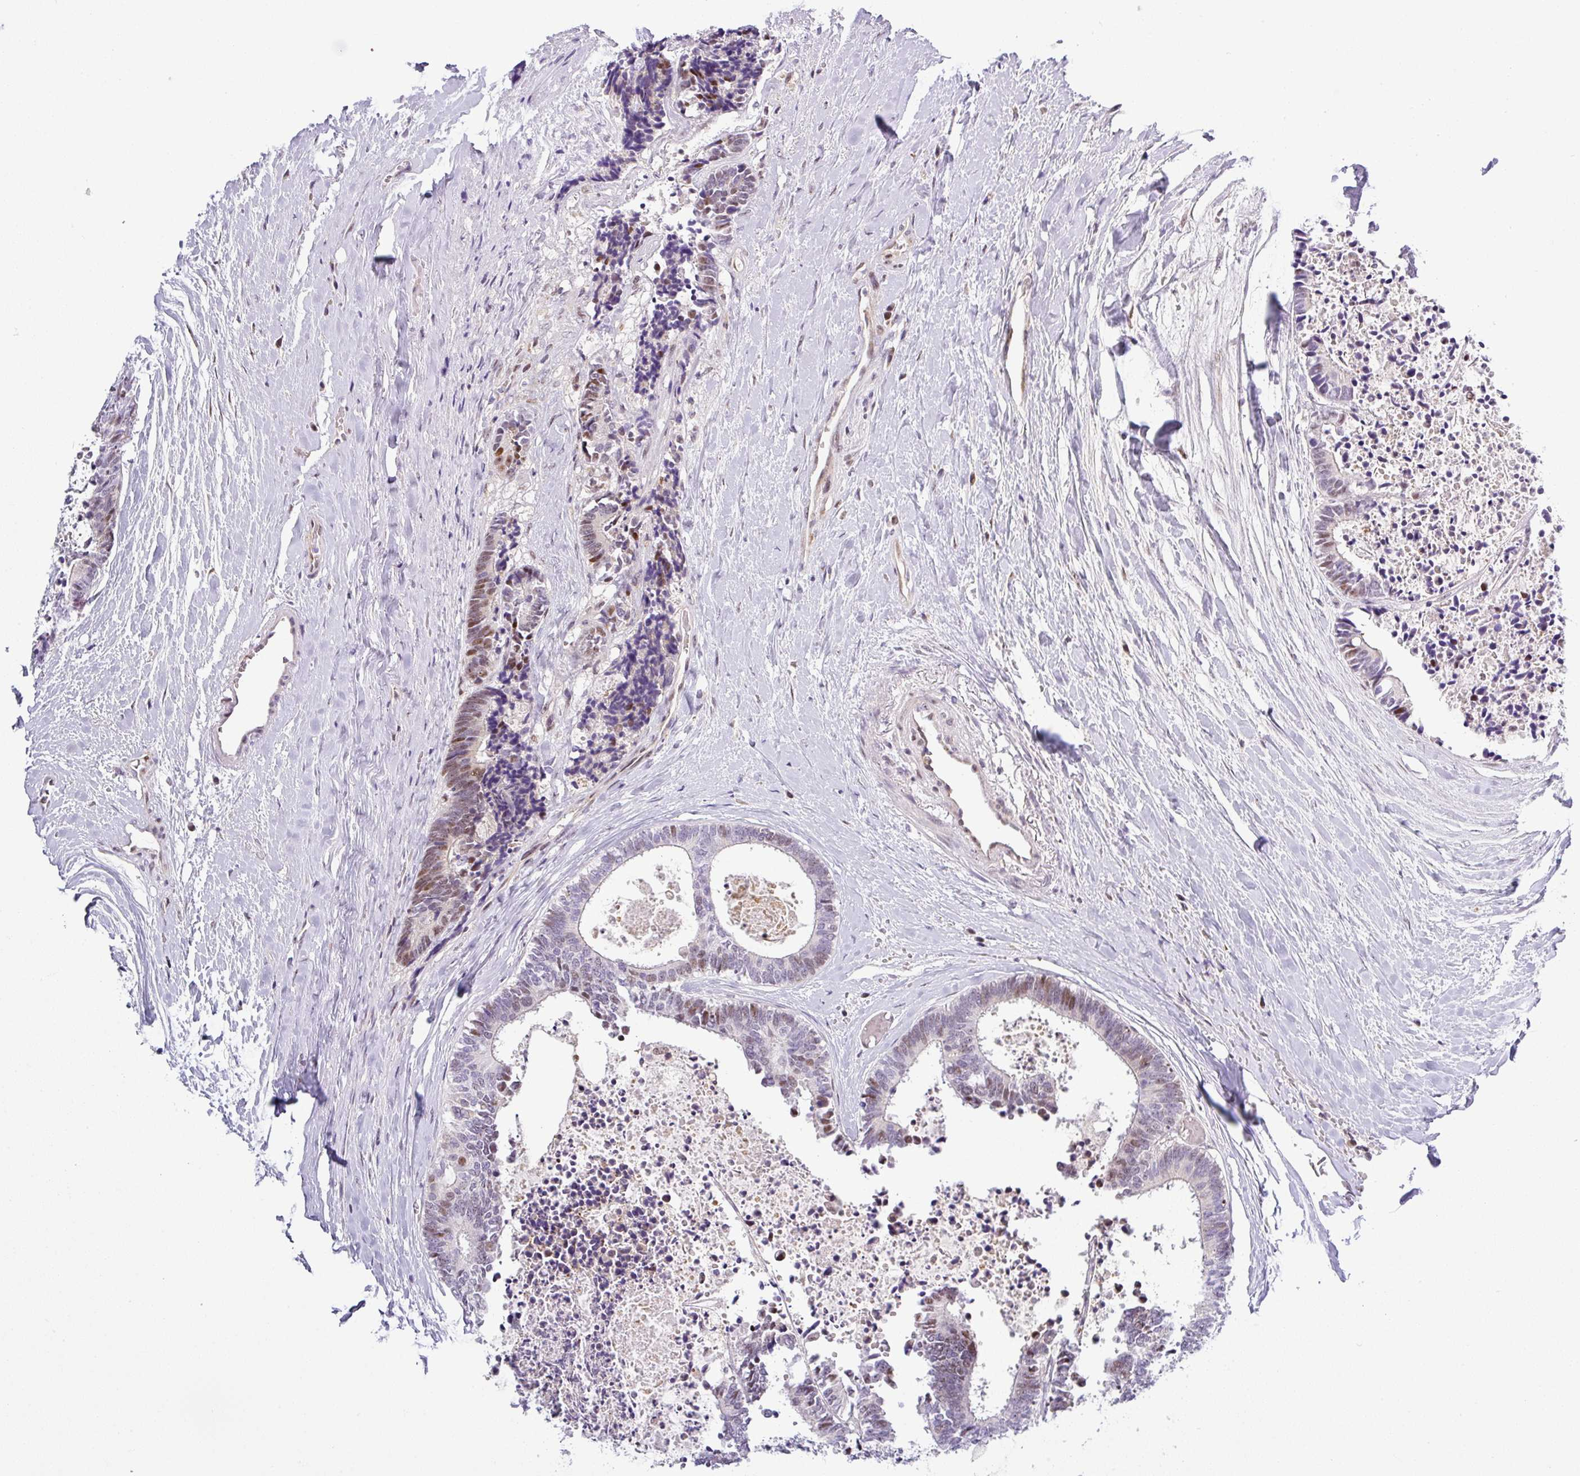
{"staining": {"intensity": "moderate", "quantity": "25%-75%", "location": "nuclear"}, "tissue": "colorectal cancer", "cell_type": "Tumor cells", "image_type": "cancer", "snomed": [{"axis": "morphology", "description": "Adenocarcinoma, NOS"}, {"axis": "topography", "description": "Colon"}, {"axis": "topography", "description": "Rectum"}], "caption": "Tumor cells reveal moderate nuclear expression in about 25%-75% of cells in colorectal cancer.", "gene": "NDUFB2", "patient": {"sex": "male", "age": 57}}